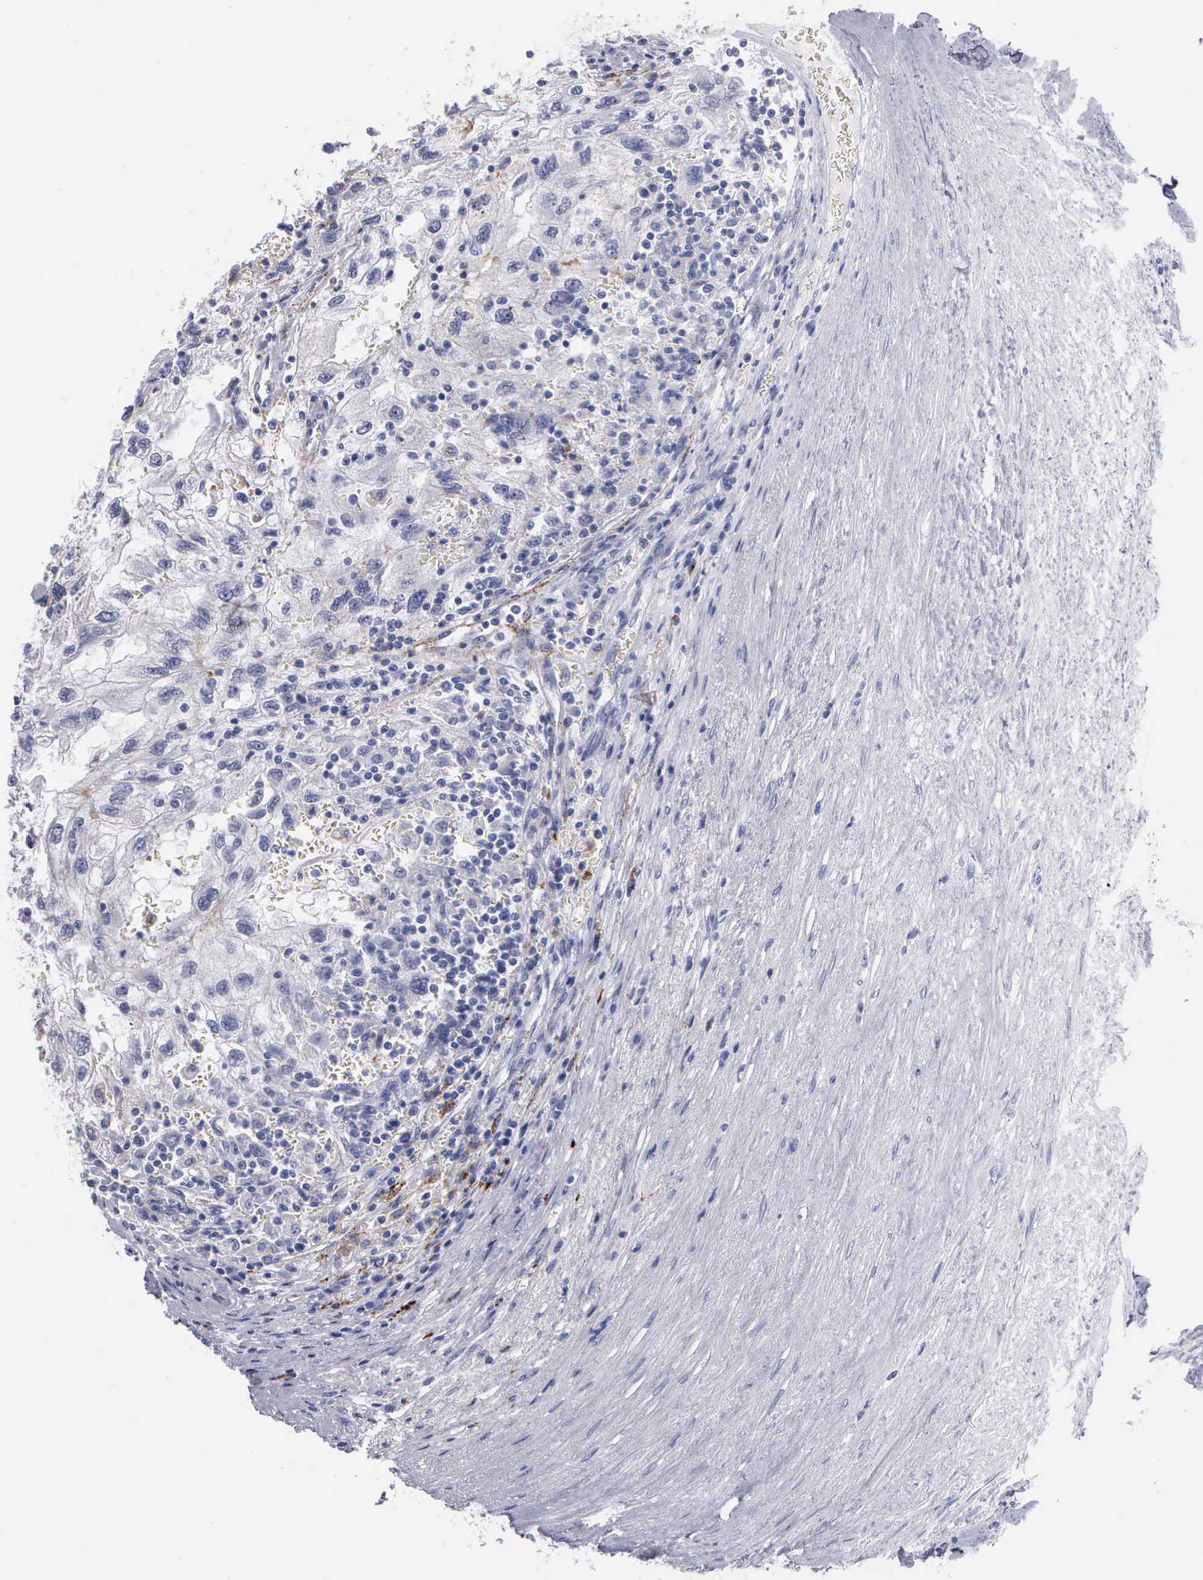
{"staining": {"intensity": "negative", "quantity": "none", "location": "none"}, "tissue": "renal cancer", "cell_type": "Tumor cells", "image_type": "cancer", "snomed": [{"axis": "morphology", "description": "Normal tissue, NOS"}, {"axis": "morphology", "description": "Adenocarcinoma, NOS"}, {"axis": "topography", "description": "Kidney"}], "caption": "An IHC image of renal adenocarcinoma is shown. There is no staining in tumor cells of renal adenocarcinoma.", "gene": "CTSL", "patient": {"sex": "male", "age": 71}}